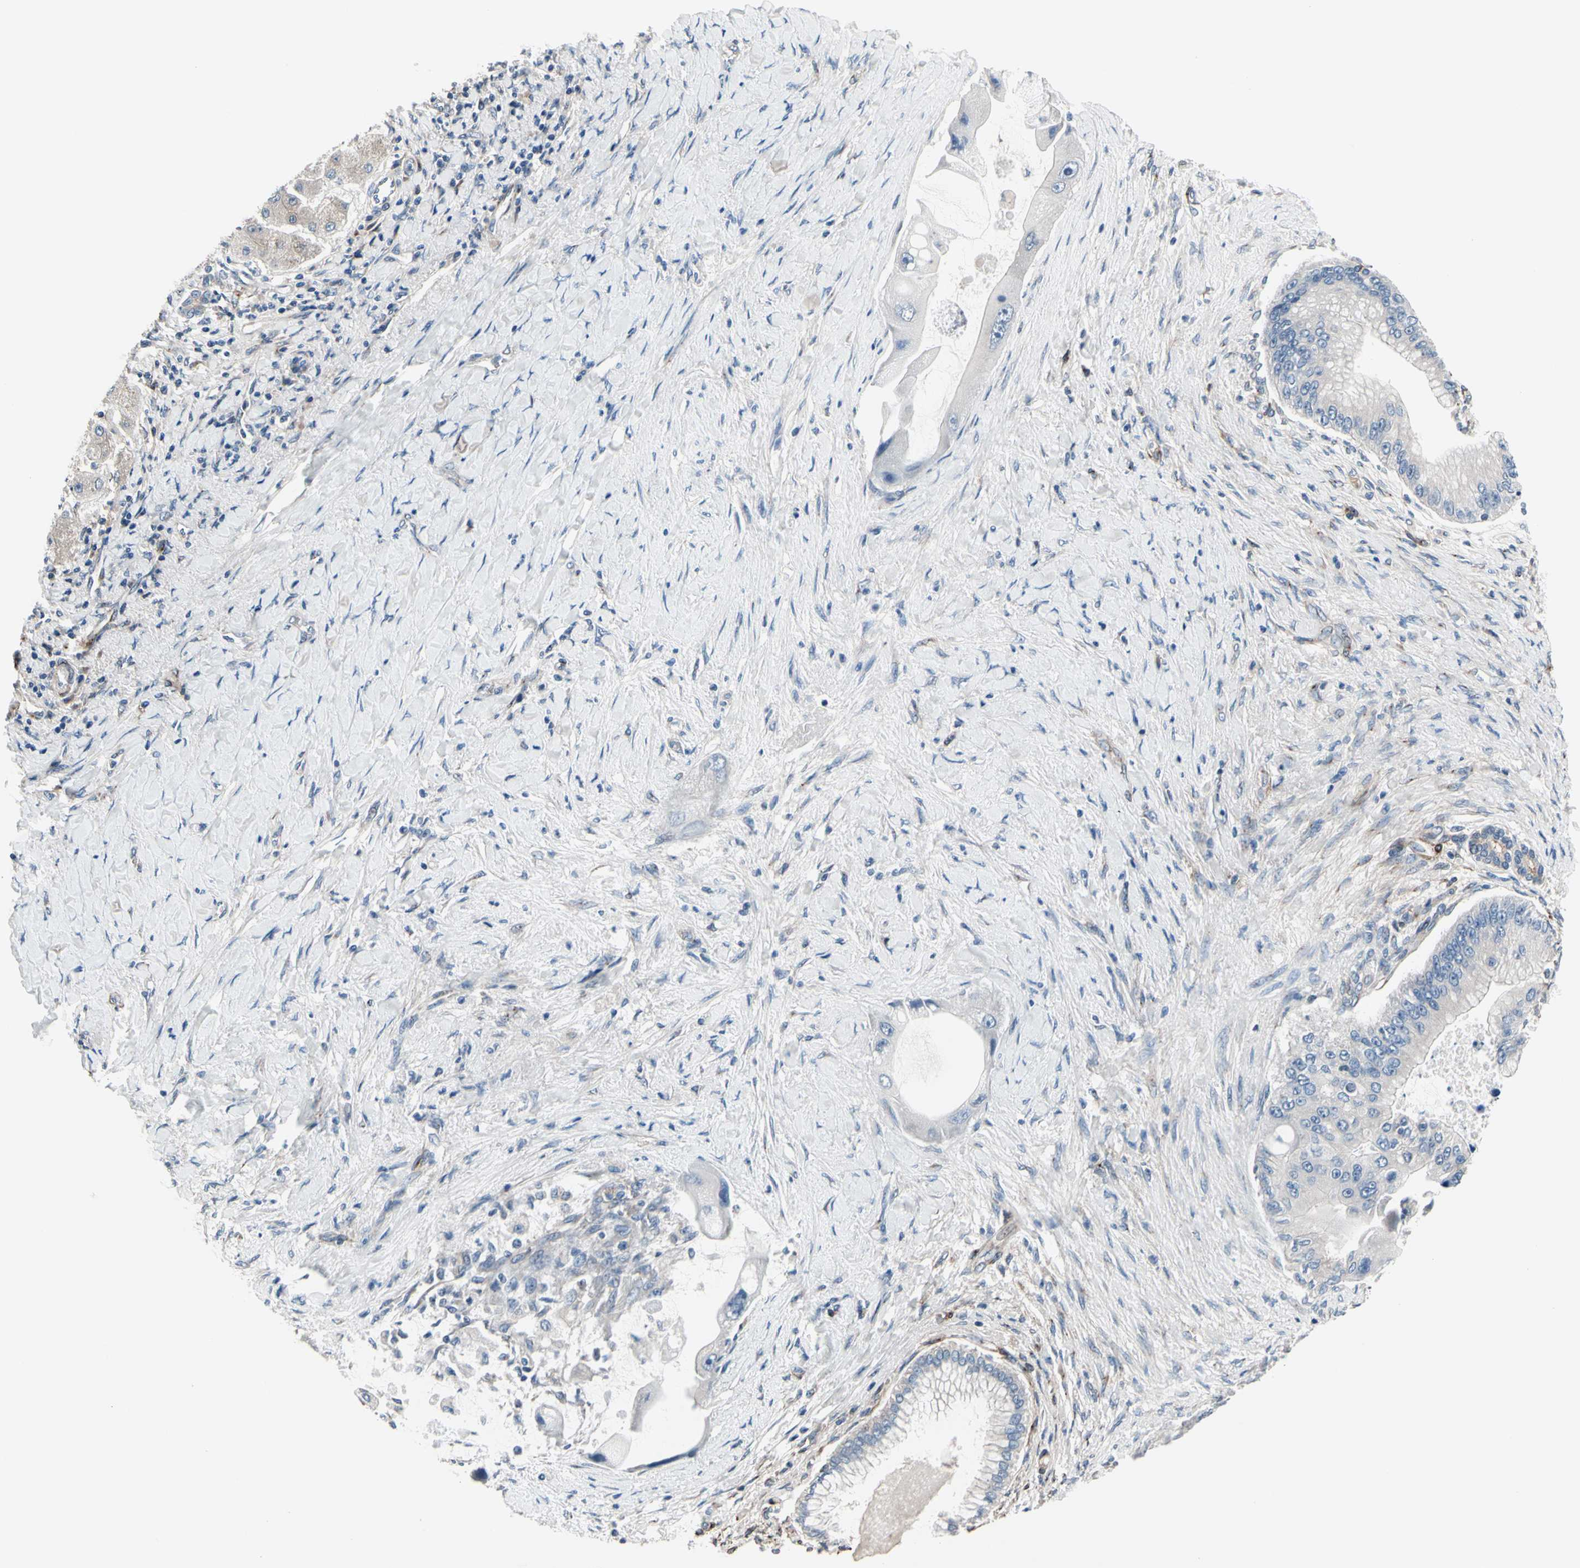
{"staining": {"intensity": "negative", "quantity": "none", "location": "none"}, "tissue": "liver cancer", "cell_type": "Tumor cells", "image_type": "cancer", "snomed": [{"axis": "morphology", "description": "Normal tissue, NOS"}, {"axis": "morphology", "description": "Cholangiocarcinoma"}, {"axis": "topography", "description": "Liver"}, {"axis": "topography", "description": "Peripheral nerve tissue"}], "caption": "Immunohistochemistry (IHC) histopathology image of liver cancer stained for a protein (brown), which shows no positivity in tumor cells.", "gene": "PRKAR2B", "patient": {"sex": "male", "age": 50}}